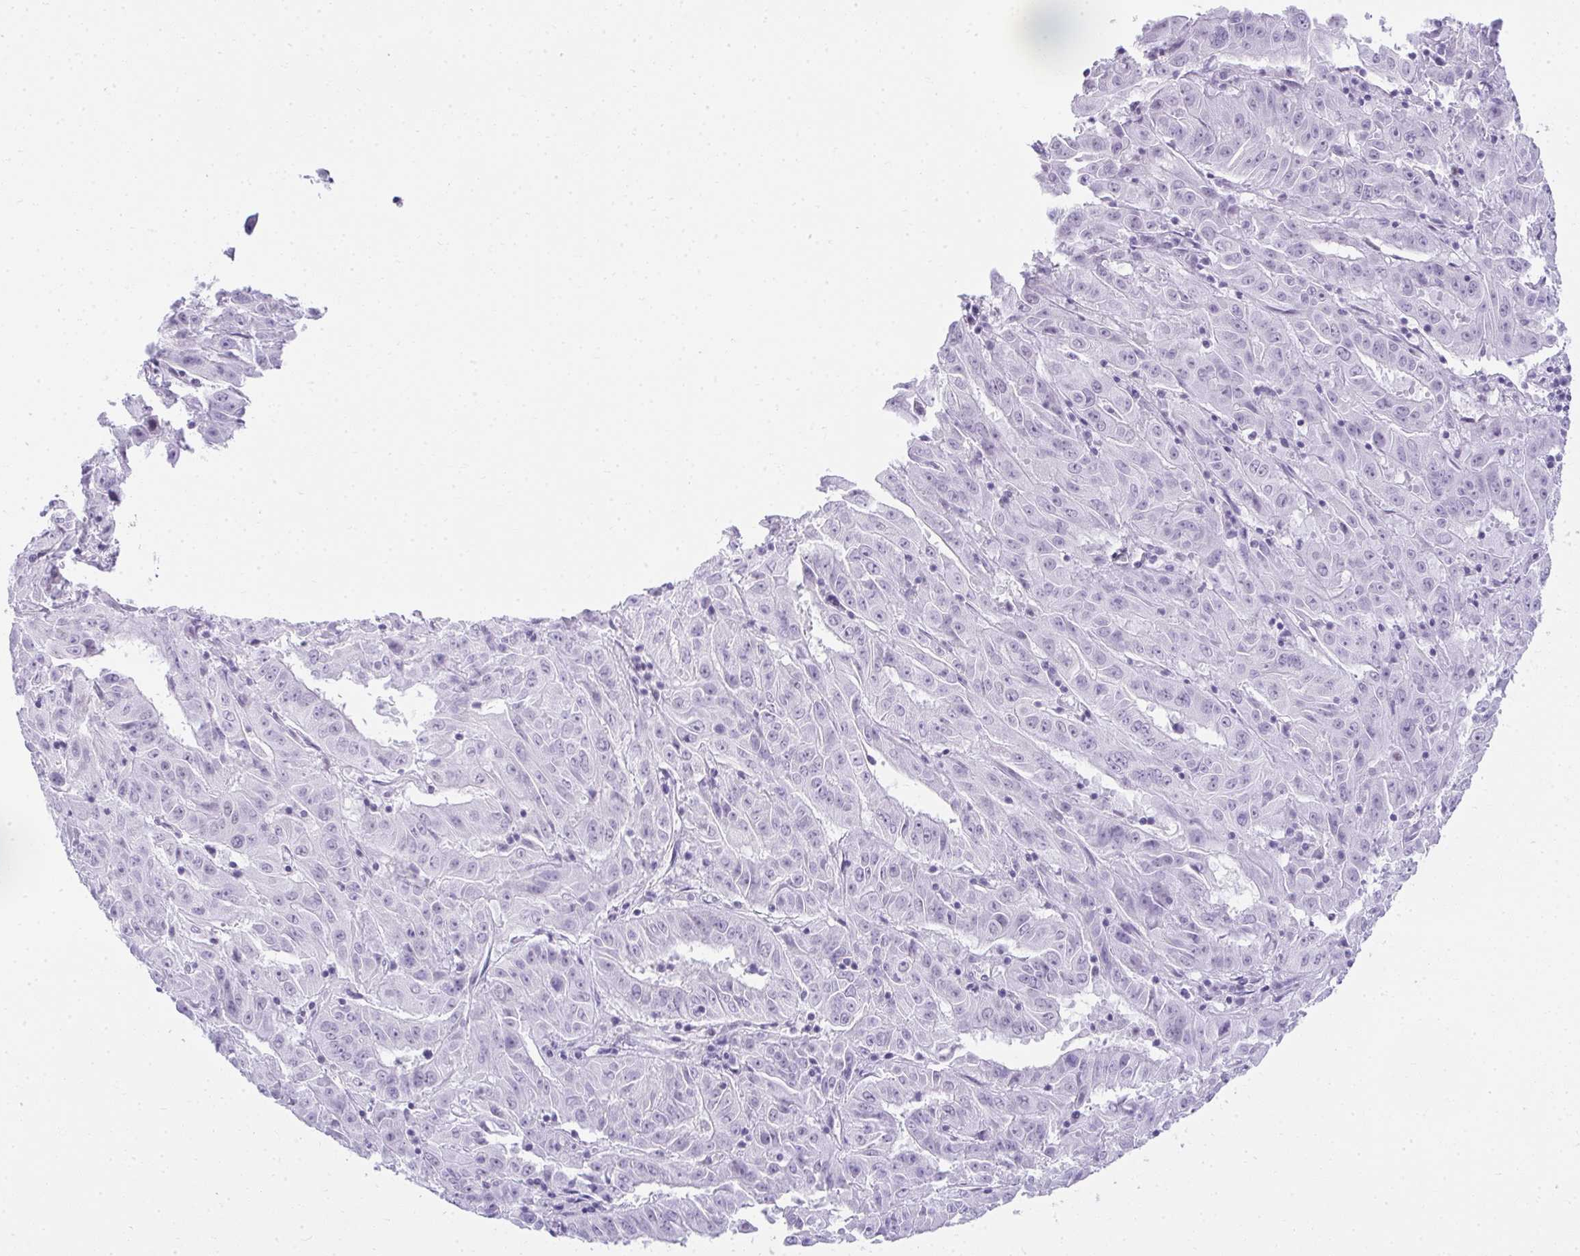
{"staining": {"intensity": "negative", "quantity": "none", "location": "none"}, "tissue": "pancreatic cancer", "cell_type": "Tumor cells", "image_type": "cancer", "snomed": [{"axis": "morphology", "description": "Adenocarcinoma, NOS"}, {"axis": "topography", "description": "Pancreas"}], "caption": "An image of pancreatic cancer stained for a protein exhibits no brown staining in tumor cells.", "gene": "PLA2G1B", "patient": {"sex": "male", "age": 63}}